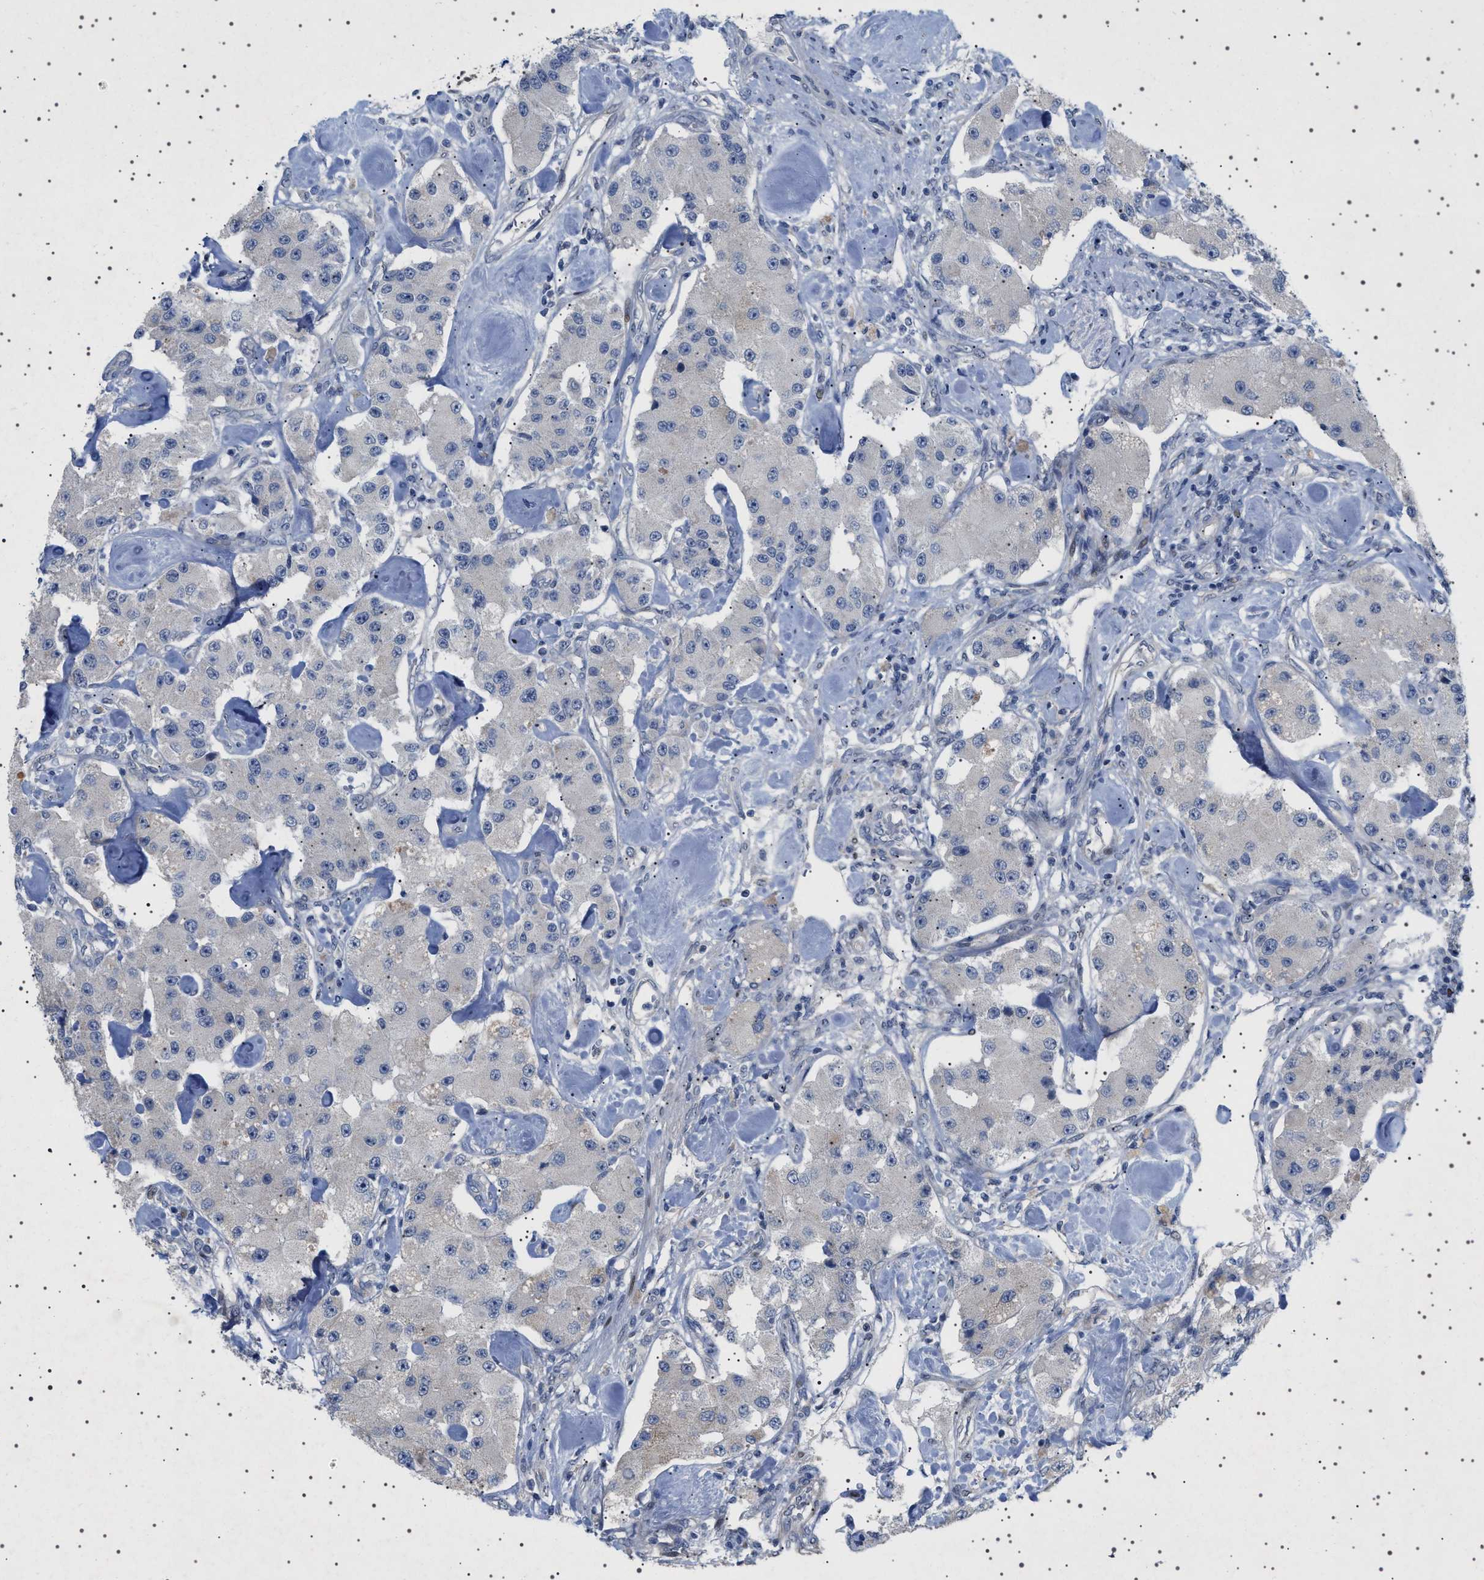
{"staining": {"intensity": "negative", "quantity": "none", "location": "none"}, "tissue": "carcinoid", "cell_type": "Tumor cells", "image_type": "cancer", "snomed": [{"axis": "morphology", "description": "Carcinoid, malignant, NOS"}, {"axis": "topography", "description": "Pancreas"}], "caption": "An immunohistochemistry image of carcinoid (malignant) is shown. There is no staining in tumor cells of carcinoid (malignant). (Brightfield microscopy of DAB IHC at high magnification).", "gene": "HTR1A", "patient": {"sex": "male", "age": 41}}